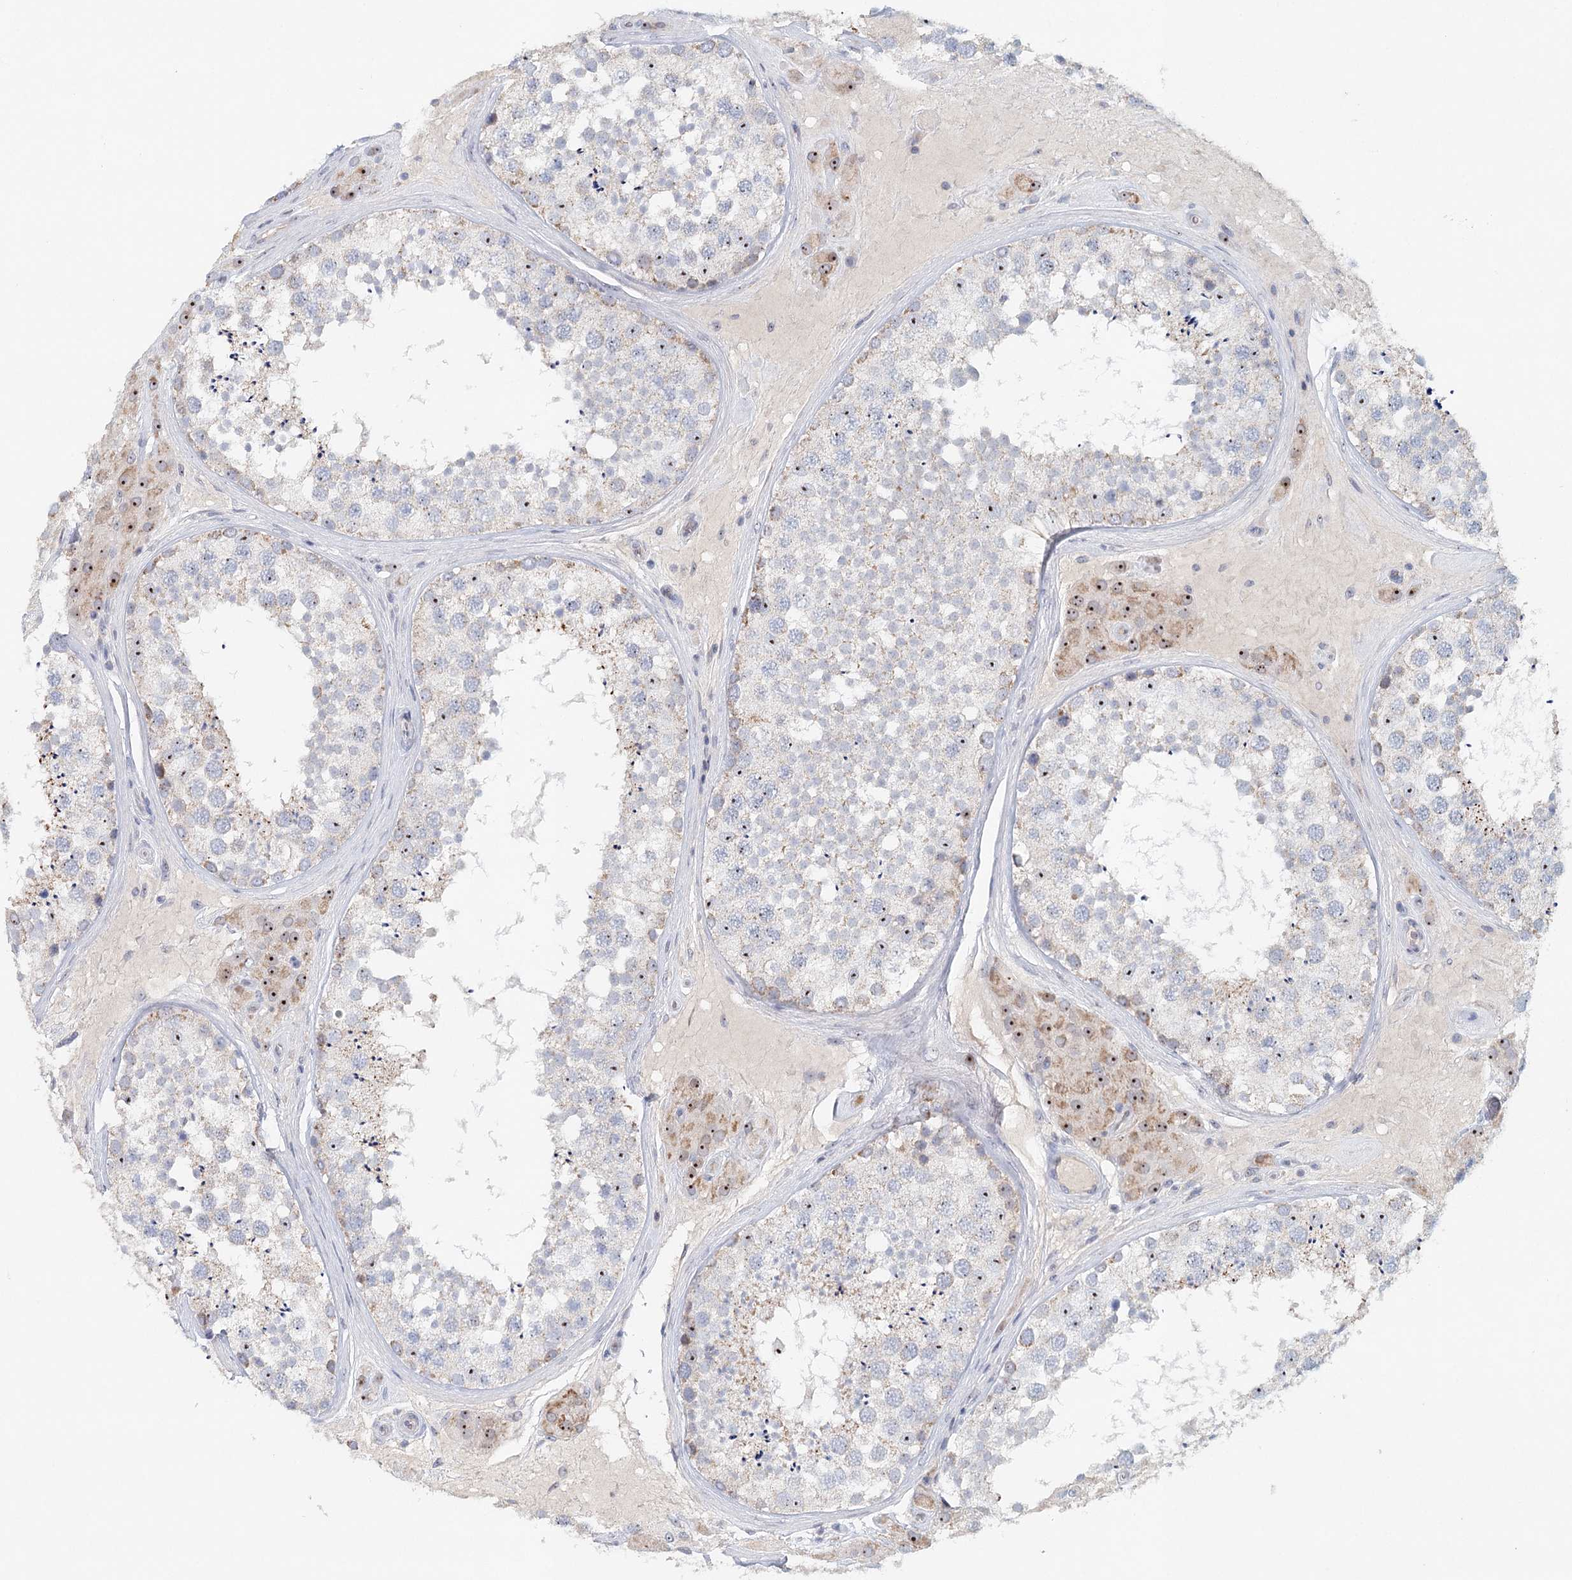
{"staining": {"intensity": "moderate", "quantity": "<25%", "location": "cytoplasmic/membranous,nuclear"}, "tissue": "testis", "cell_type": "Cells in seminiferous ducts", "image_type": "normal", "snomed": [{"axis": "morphology", "description": "Normal tissue, NOS"}, {"axis": "topography", "description": "Testis"}], "caption": "High-magnification brightfield microscopy of normal testis stained with DAB (3,3'-diaminobenzidine) (brown) and counterstained with hematoxylin (blue). cells in seminiferous ducts exhibit moderate cytoplasmic/membranous,nuclear expression is appreciated in about<25% of cells. Nuclei are stained in blue.", "gene": "RBM43", "patient": {"sex": "male", "age": 46}}